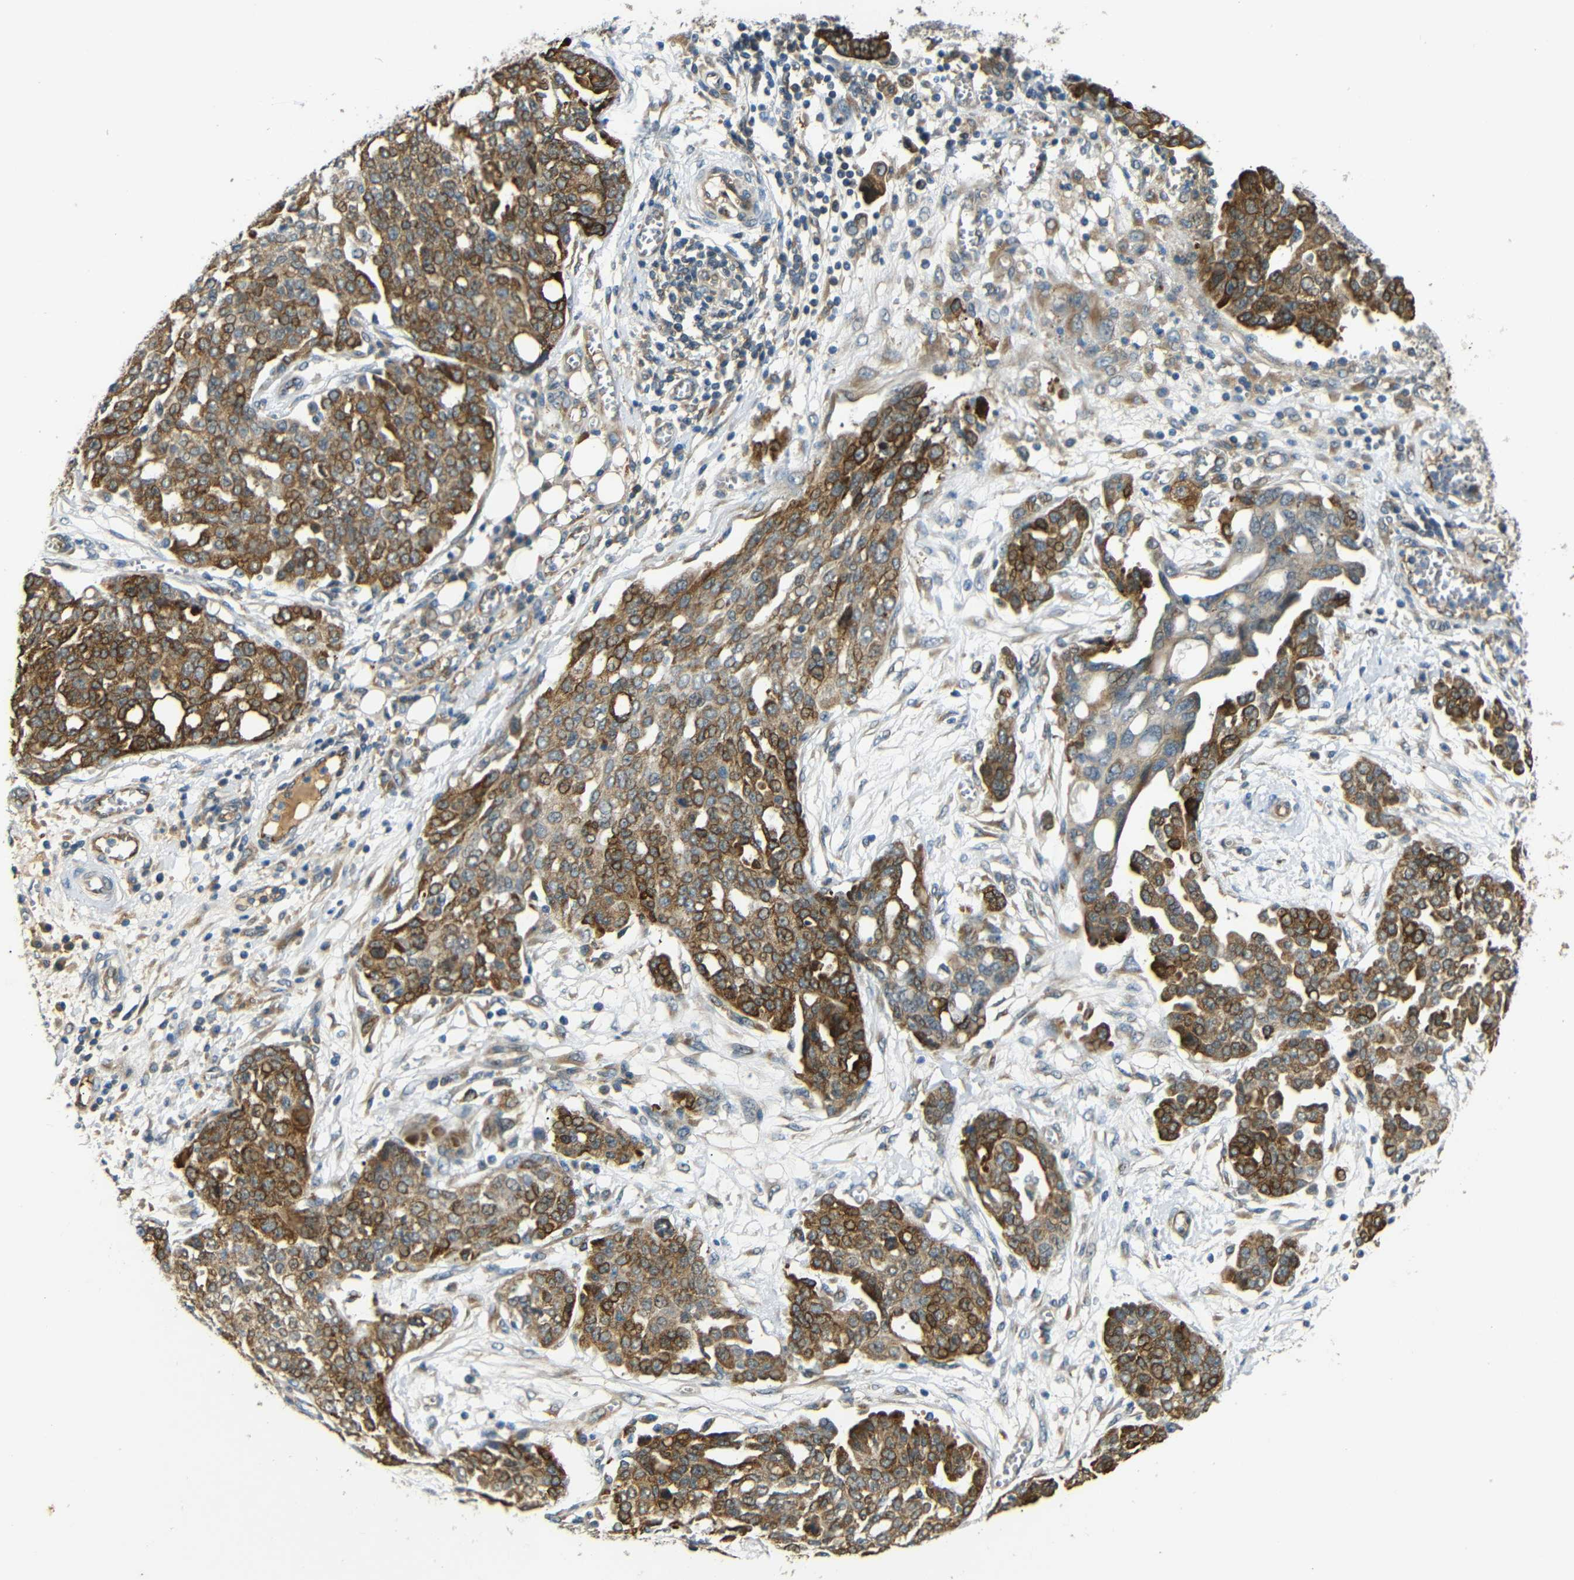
{"staining": {"intensity": "strong", "quantity": ">75%", "location": "cytoplasmic/membranous"}, "tissue": "ovarian cancer", "cell_type": "Tumor cells", "image_type": "cancer", "snomed": [{"axis": "morphology", "description": "Cystadenocarcinoma, serous, NOS"}, {"axis": "topography", "description": "Soft tissue"}, {"axis": "topography", "description": "Ovary"}], "caption": "Ovarian cancer stained with immunohistochemistry (IHC) shows strong cytoplasmic/membranous positivity in approximately >75% of tumor cells. The staining was performed using DAB (3,3'-diaminobenzidine), with brown indicating positive protein expression. Nuclei are stained blue with hematoxylin.", "gene": "ATP7A", "patient": {"sex": "female", "age": 57}}